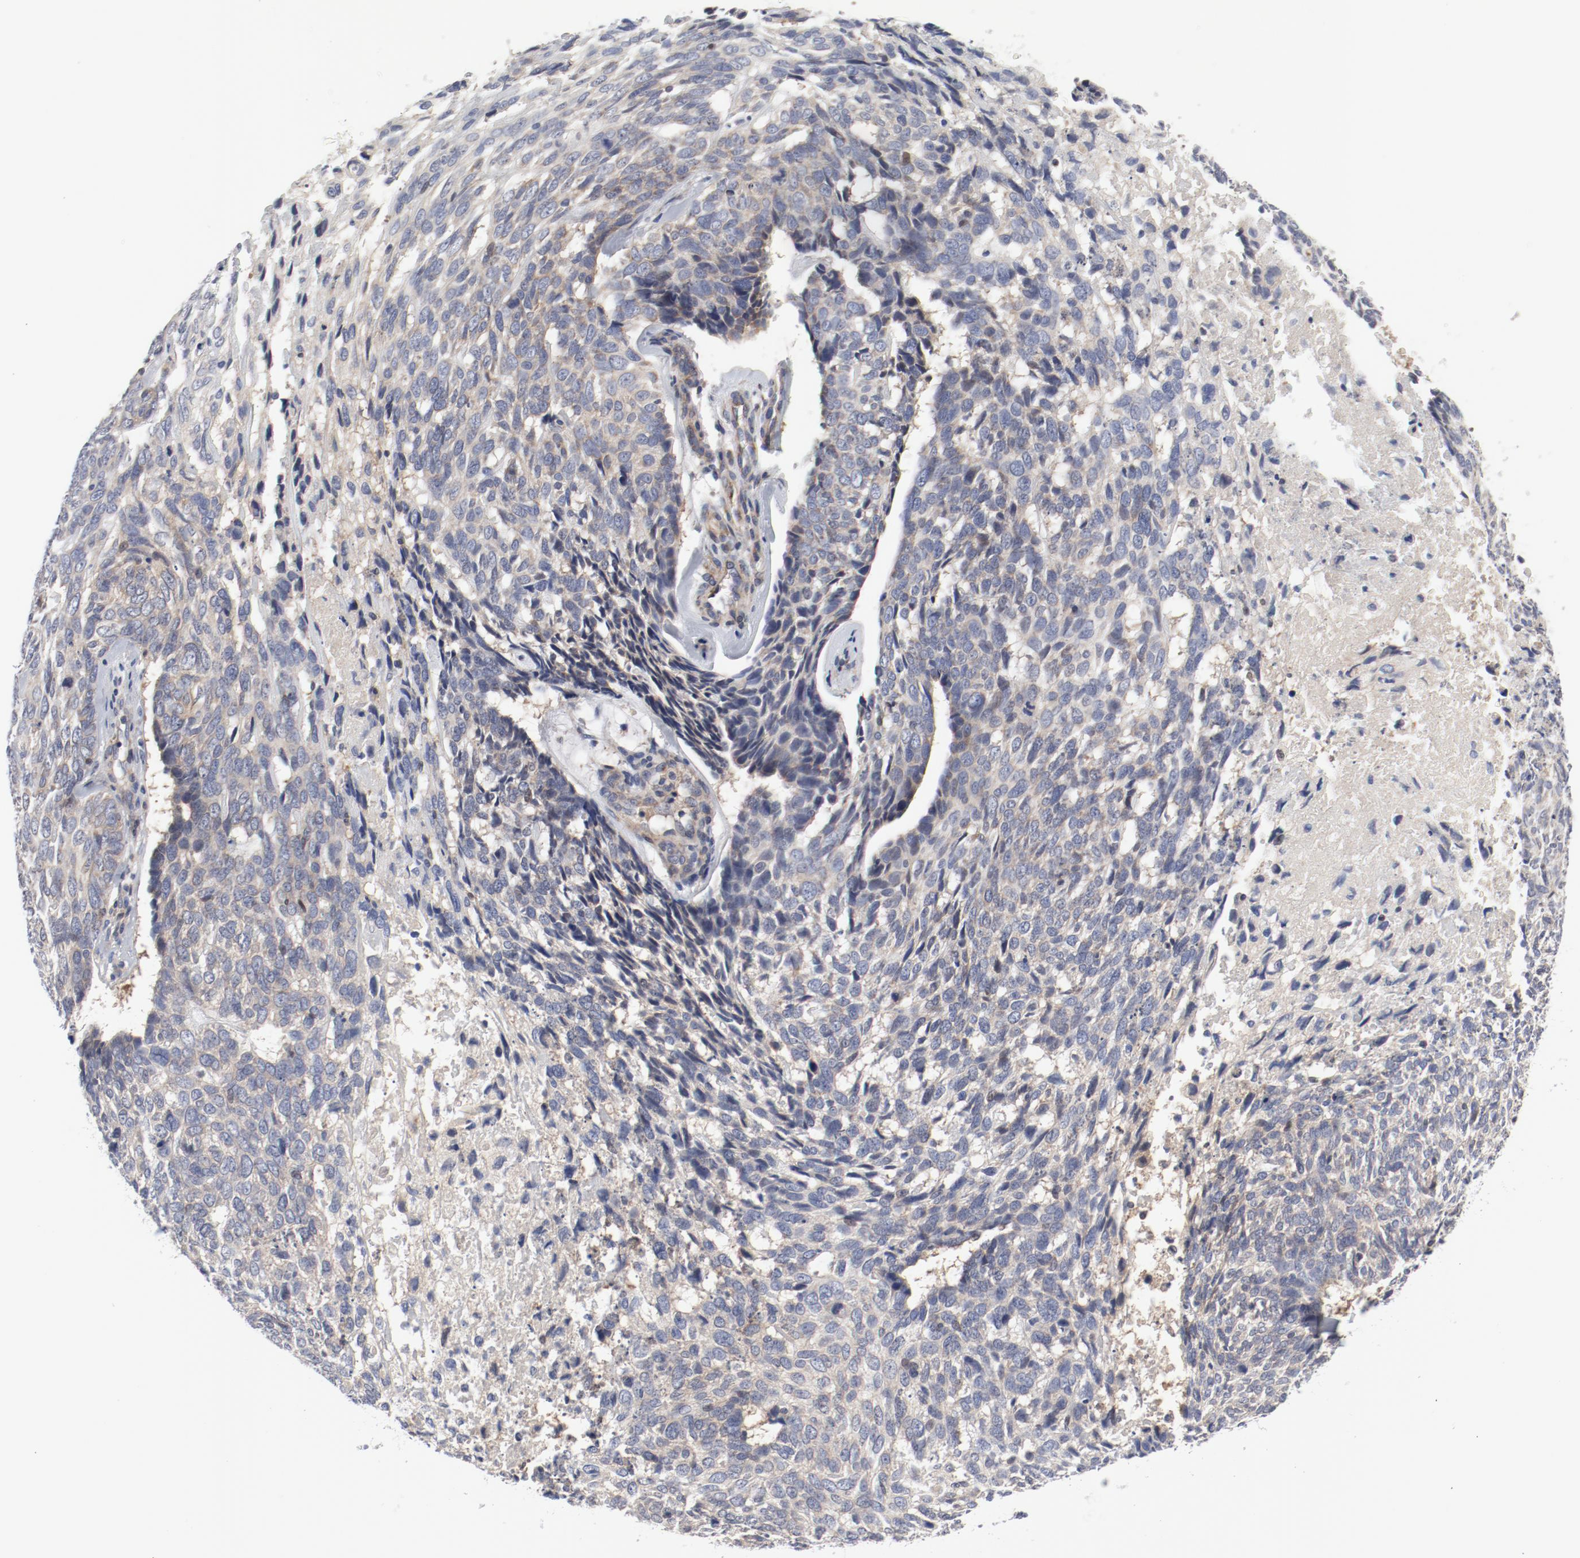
{"staining": {"intensity": "weak", "quantity": "<25%", "location": "cytoplasmic/membranous"}, "tissue": "skin cancer", "cell_type": "Tumor cells", "image_type": "cancer", "snomed": [{"axis": "morphology", "description": "Basal cell carcinoma"}, {"axis": "topography", "description": "Skin"}], "caption": "IHC photomicrograph of human skin basal cell carcinoma stained for a protein (brown), which demonstrates no staining in tumor cells.", "gene": "BAD", "patient": {"sex": "male", "age": 72}}